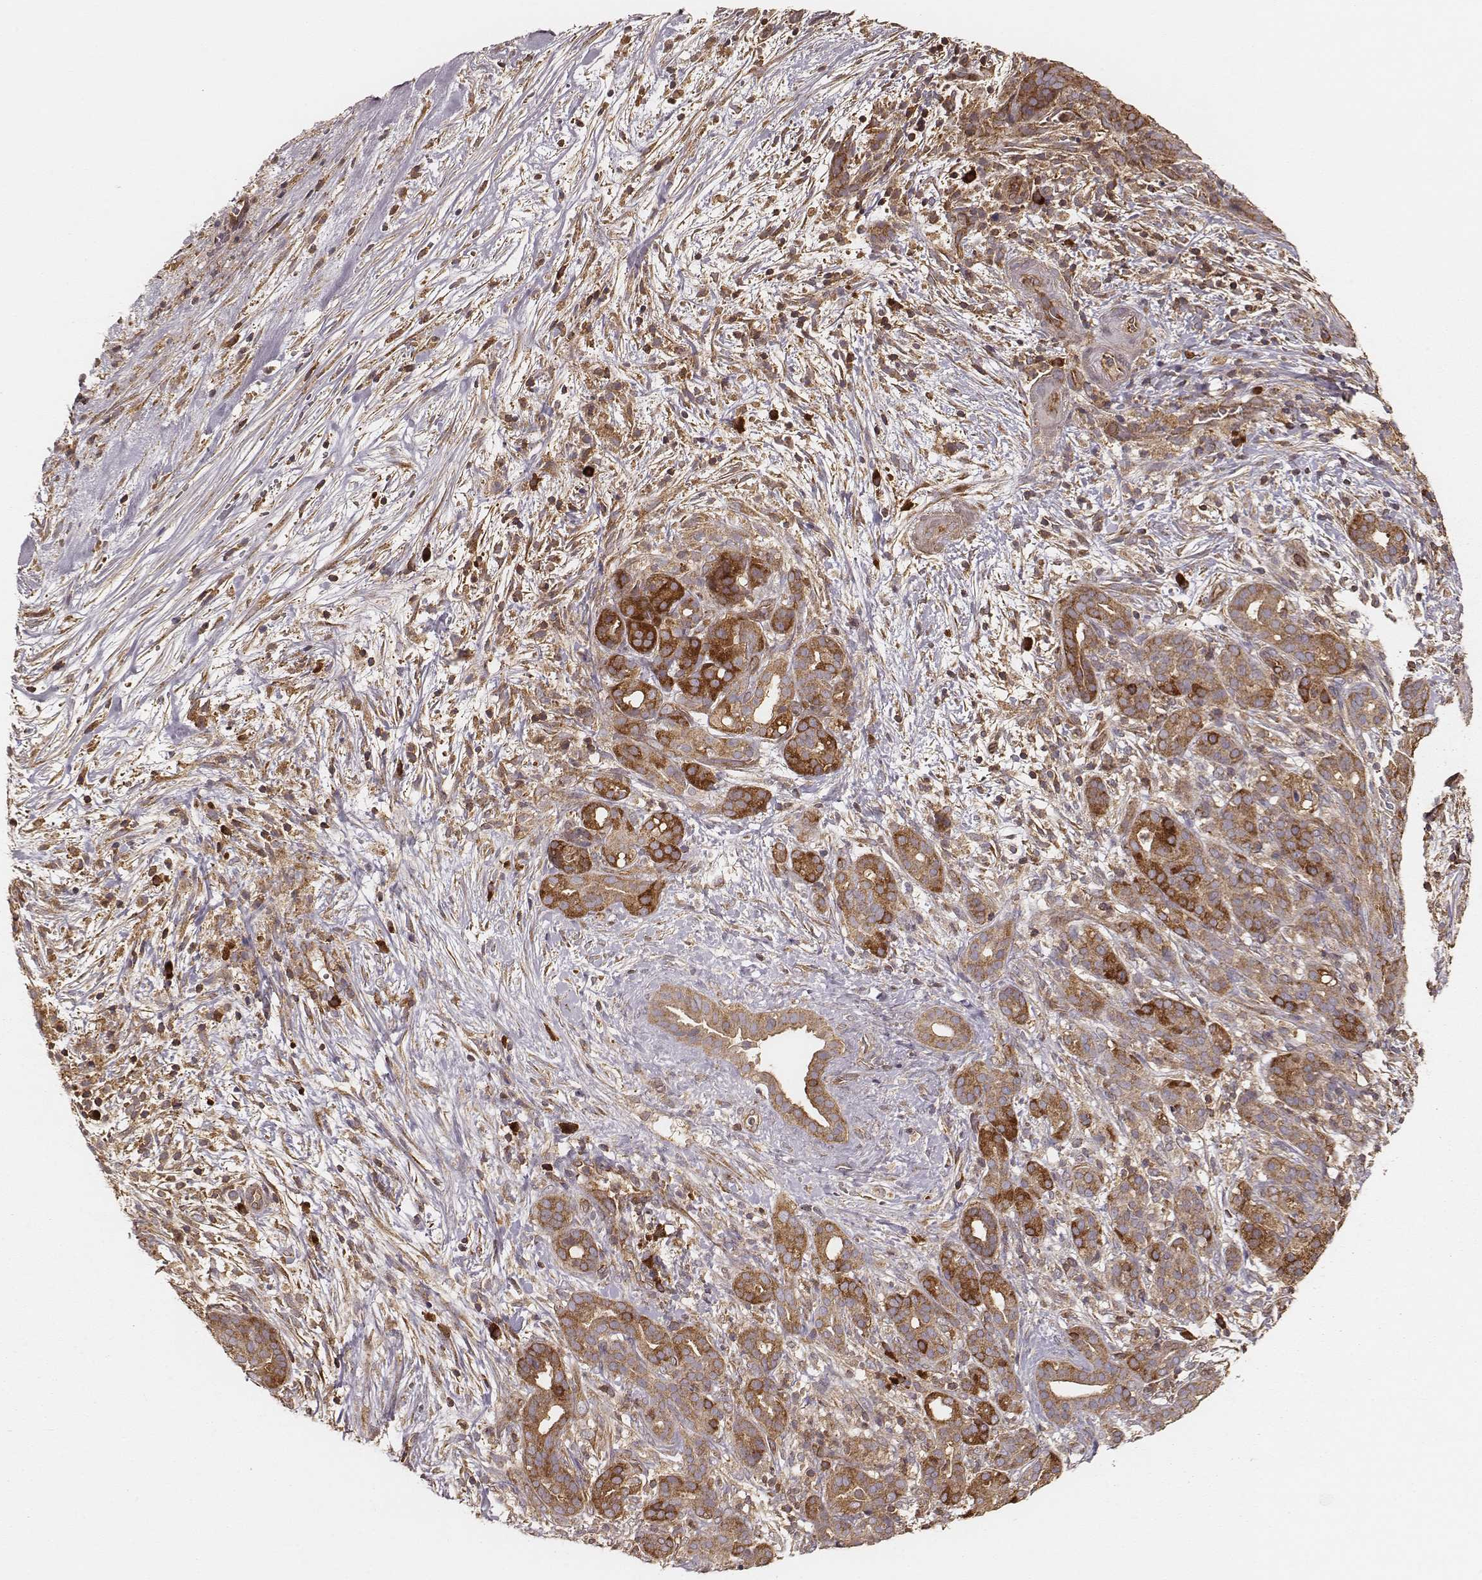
{"staining": {"intensity": "moderate", "quantity": ">75%", "location": "cytoplasmic/membranous"}, "tissue": "pancreatic cancer", "cell_type": "Tumor cells", "image_type": "cancer", "snomed": [{"axis": "morphology", "description": "Adenocarcinoma, NOS"}, {"axis": "topography", "description": "Pancreas"}], "caption": "A high-resolution image shows immunohistochemistry staining of pancreatic cancer, which demonstrates moderate cytoplasmic/membranous positivity in about >75% of tumor cells.", "gene": "CARS1", "patient": {"sex": "male", "age": 44}}